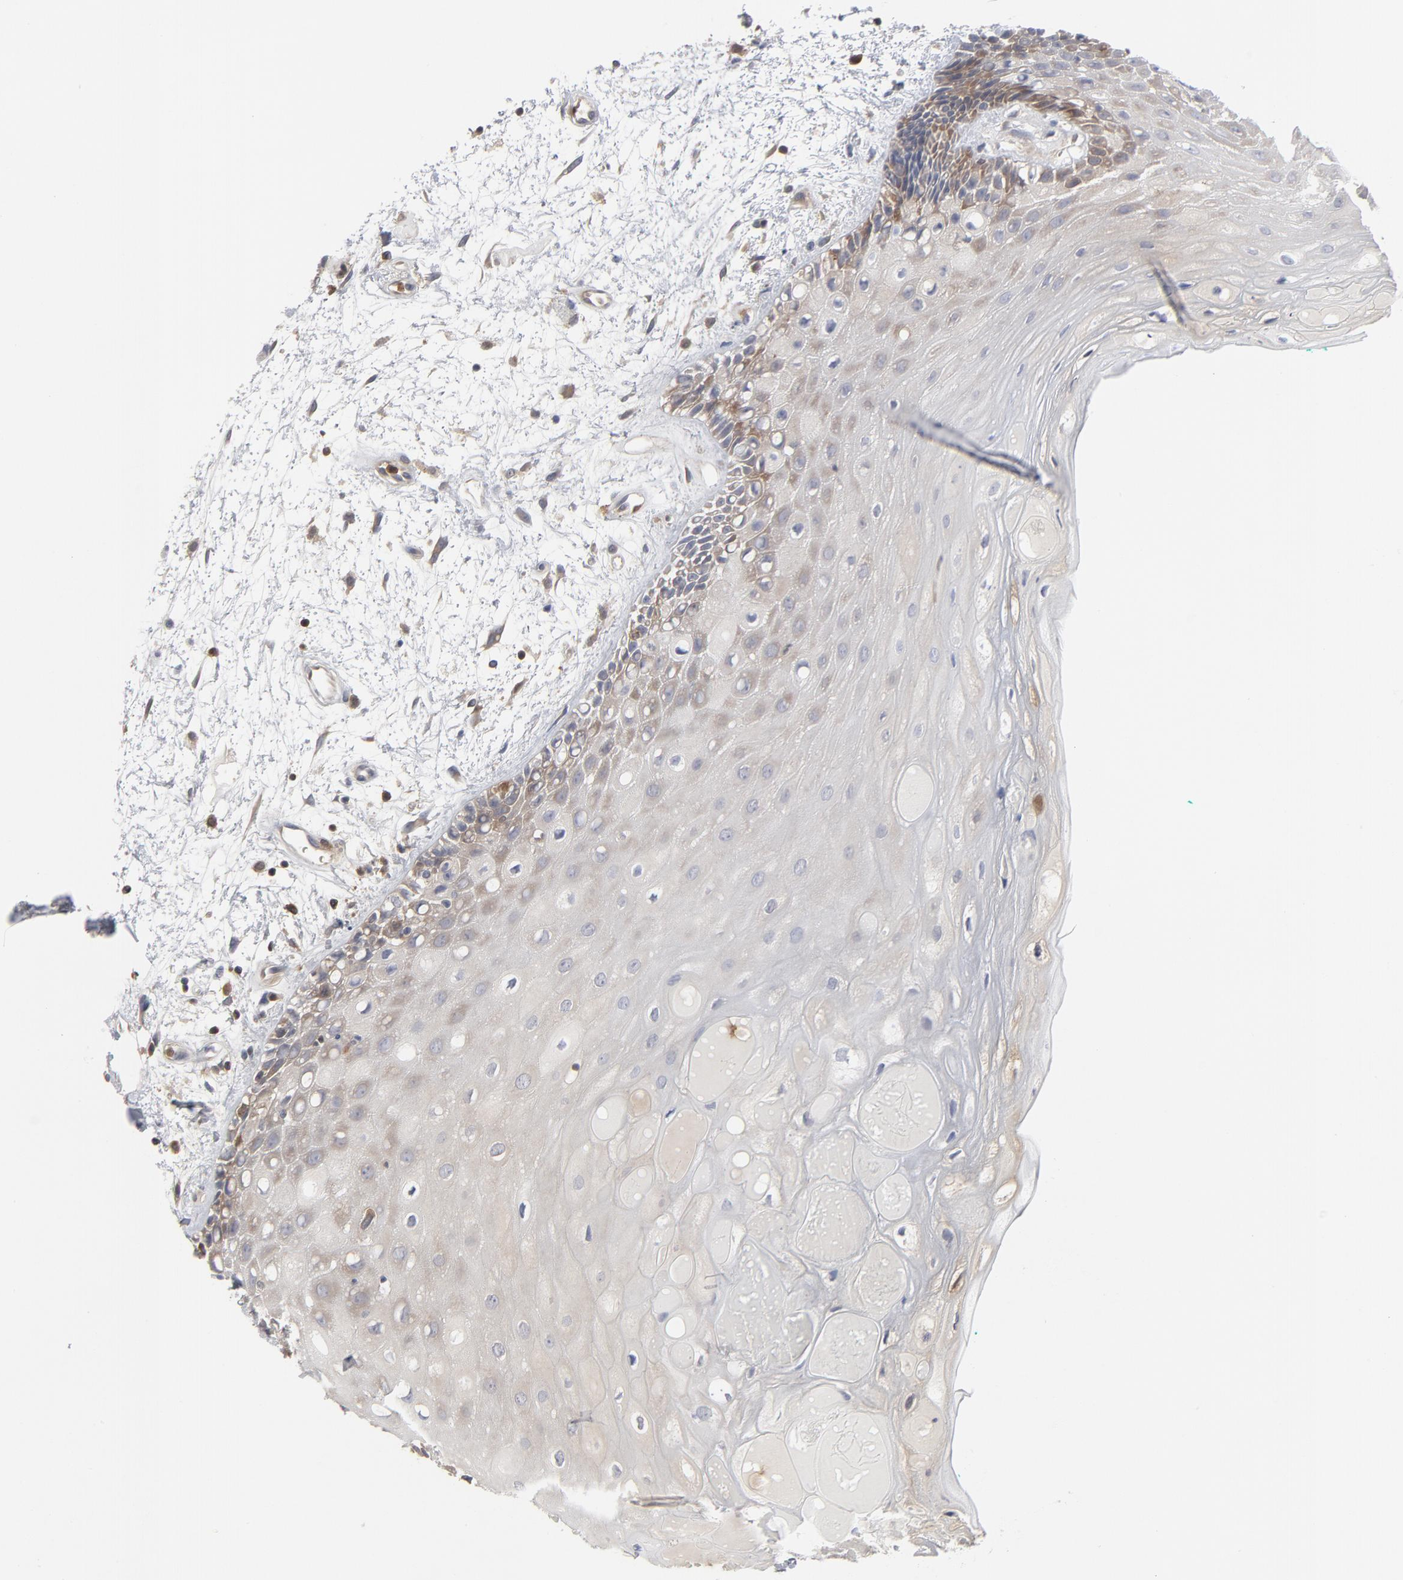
{"staining": {"intensity": "moderate", "quantity": ">75%", "location": "cytoplasmic/membranous"}, "tissue": "oral mucosa", "cell_type": "Squamous epithelial cells", "image_type": "normal", "snomed": [{"axis": "morphology", "description": "Normal tissue, NOS"}, {"axis": "morphology", "description": "Squamous cell carcinoma, NOS"}, {"axis": "topography", "description": "Skeletal muscle"}, {"axis": "topography", "description": "Oral tissue"}, {"axis": "topography", "description": "Head-Neck"}], "caption": "Immunohistochemistry staining of benign oral mucosa, which exhibits medium levels of moderate cytoplasmic/membranous positivity in approximately >75% of squamous epithelial cells indicating moderate cytoplasmic/membranous protein staining. The staining was performed using DAB (brown) for protein detection and nuclei were counterstained in hematoxylin (blue).", "gene": "MAP2K1", "patient": {"sex": "female", "age": 84}}